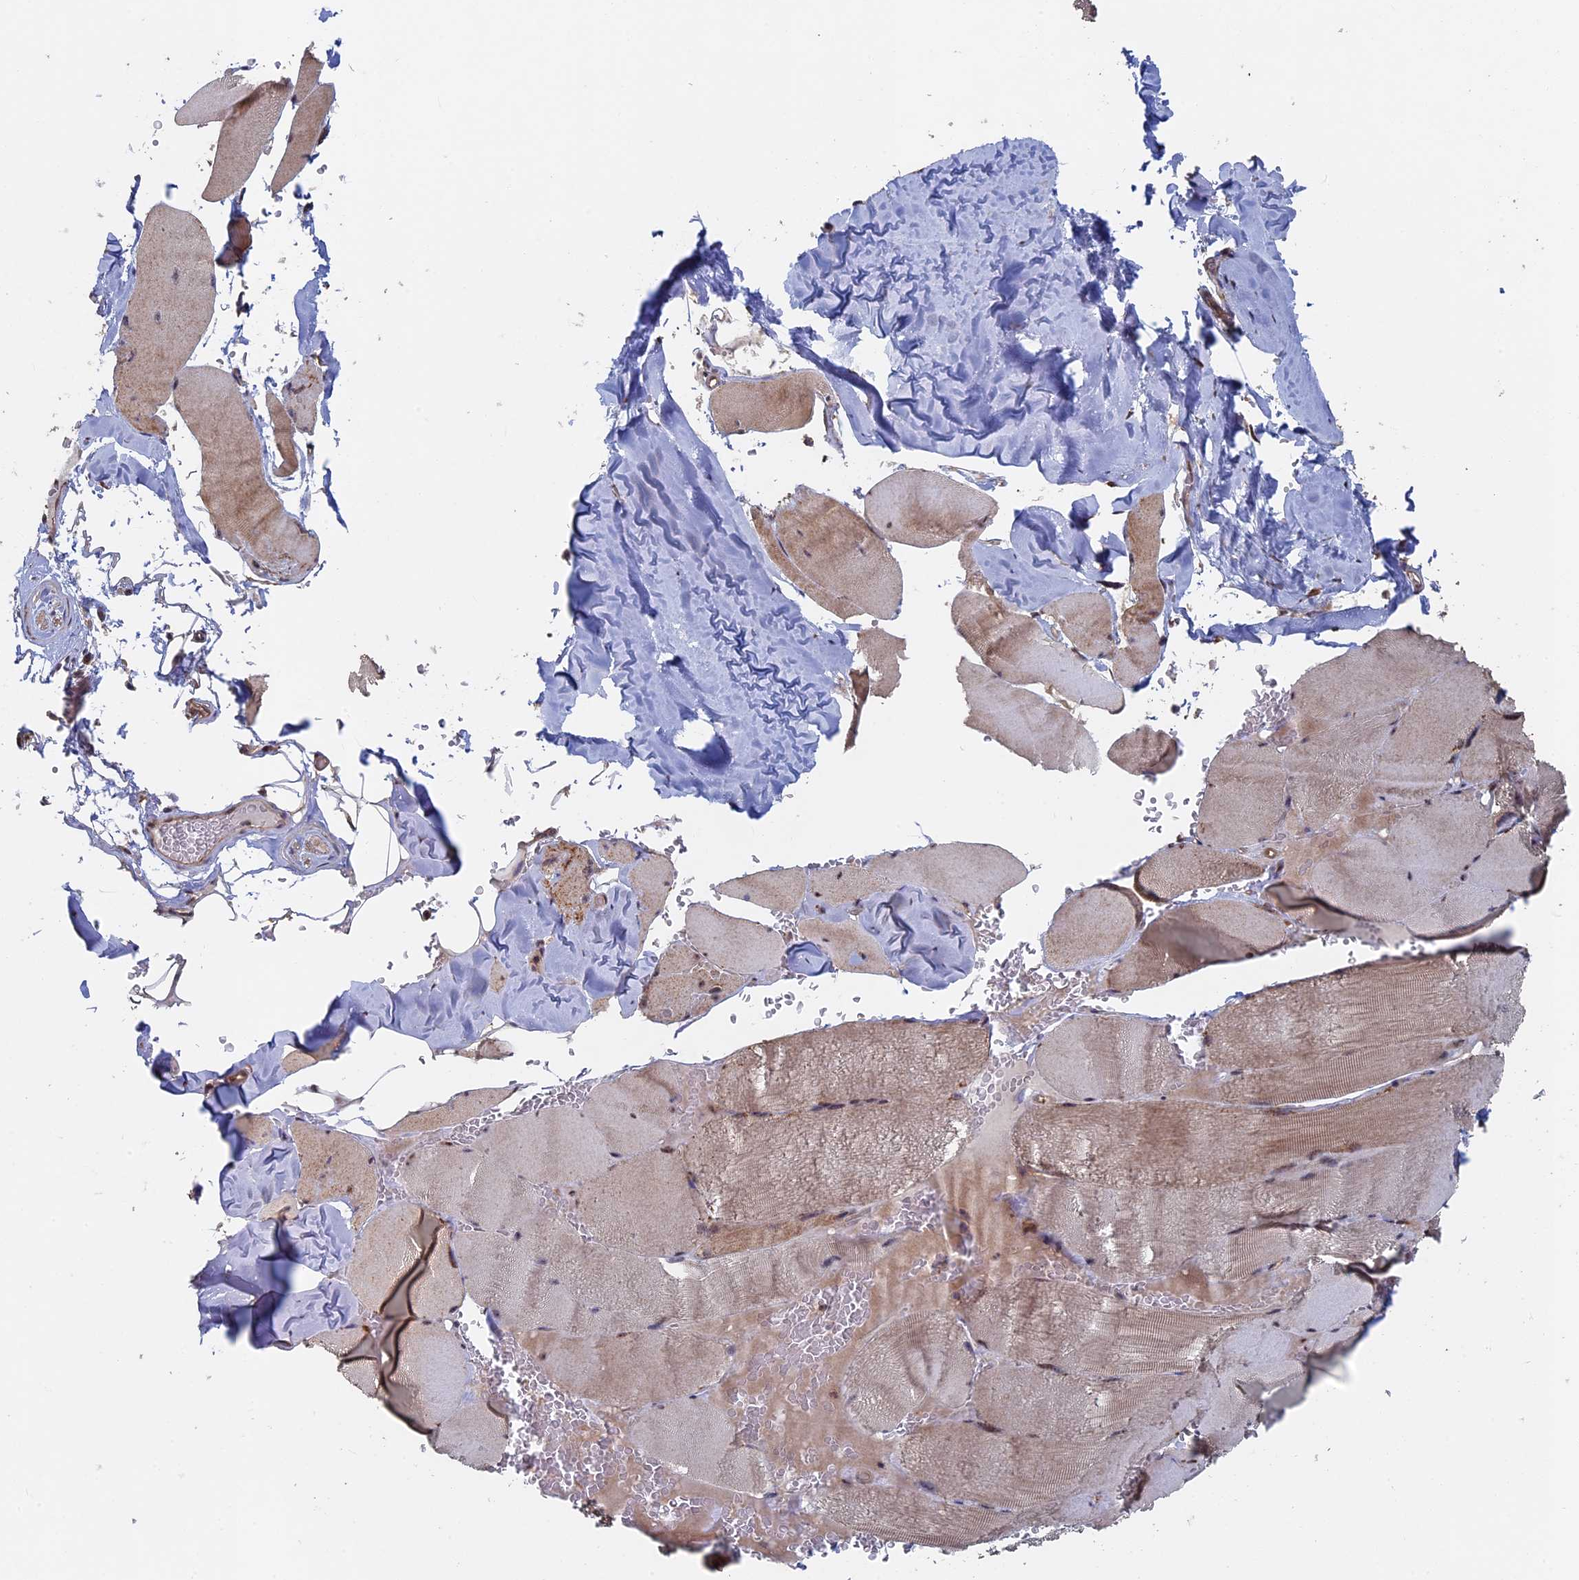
{"staining": {"intensity": "moderate", "quantity": "25%-75%", "location": "cytoplasmic/membranous"}, "tissue": "skeletal muscle", "cell_type": "Myocytes", "image_type": "normal", "snomed": [{"axis": "morphology", "description": "Normal tissue, NOS"}, {"axis": "topography", "description": "Skeletal muscle"}, {"axis": "topography", "description": "Head-Neck"}], "caption": "Immunohistochemical staining of unremarkable skeletal muscle shows moderate cytoplasmic/membranous protein positivity in about 25%-75% of myocytes. (DAB (3,3'-diaminobenzidine) IHC with brightfield microscopy, high magnification).", "gene": "KIAA1328", "patient": {"sex": "male", "age": 66}}